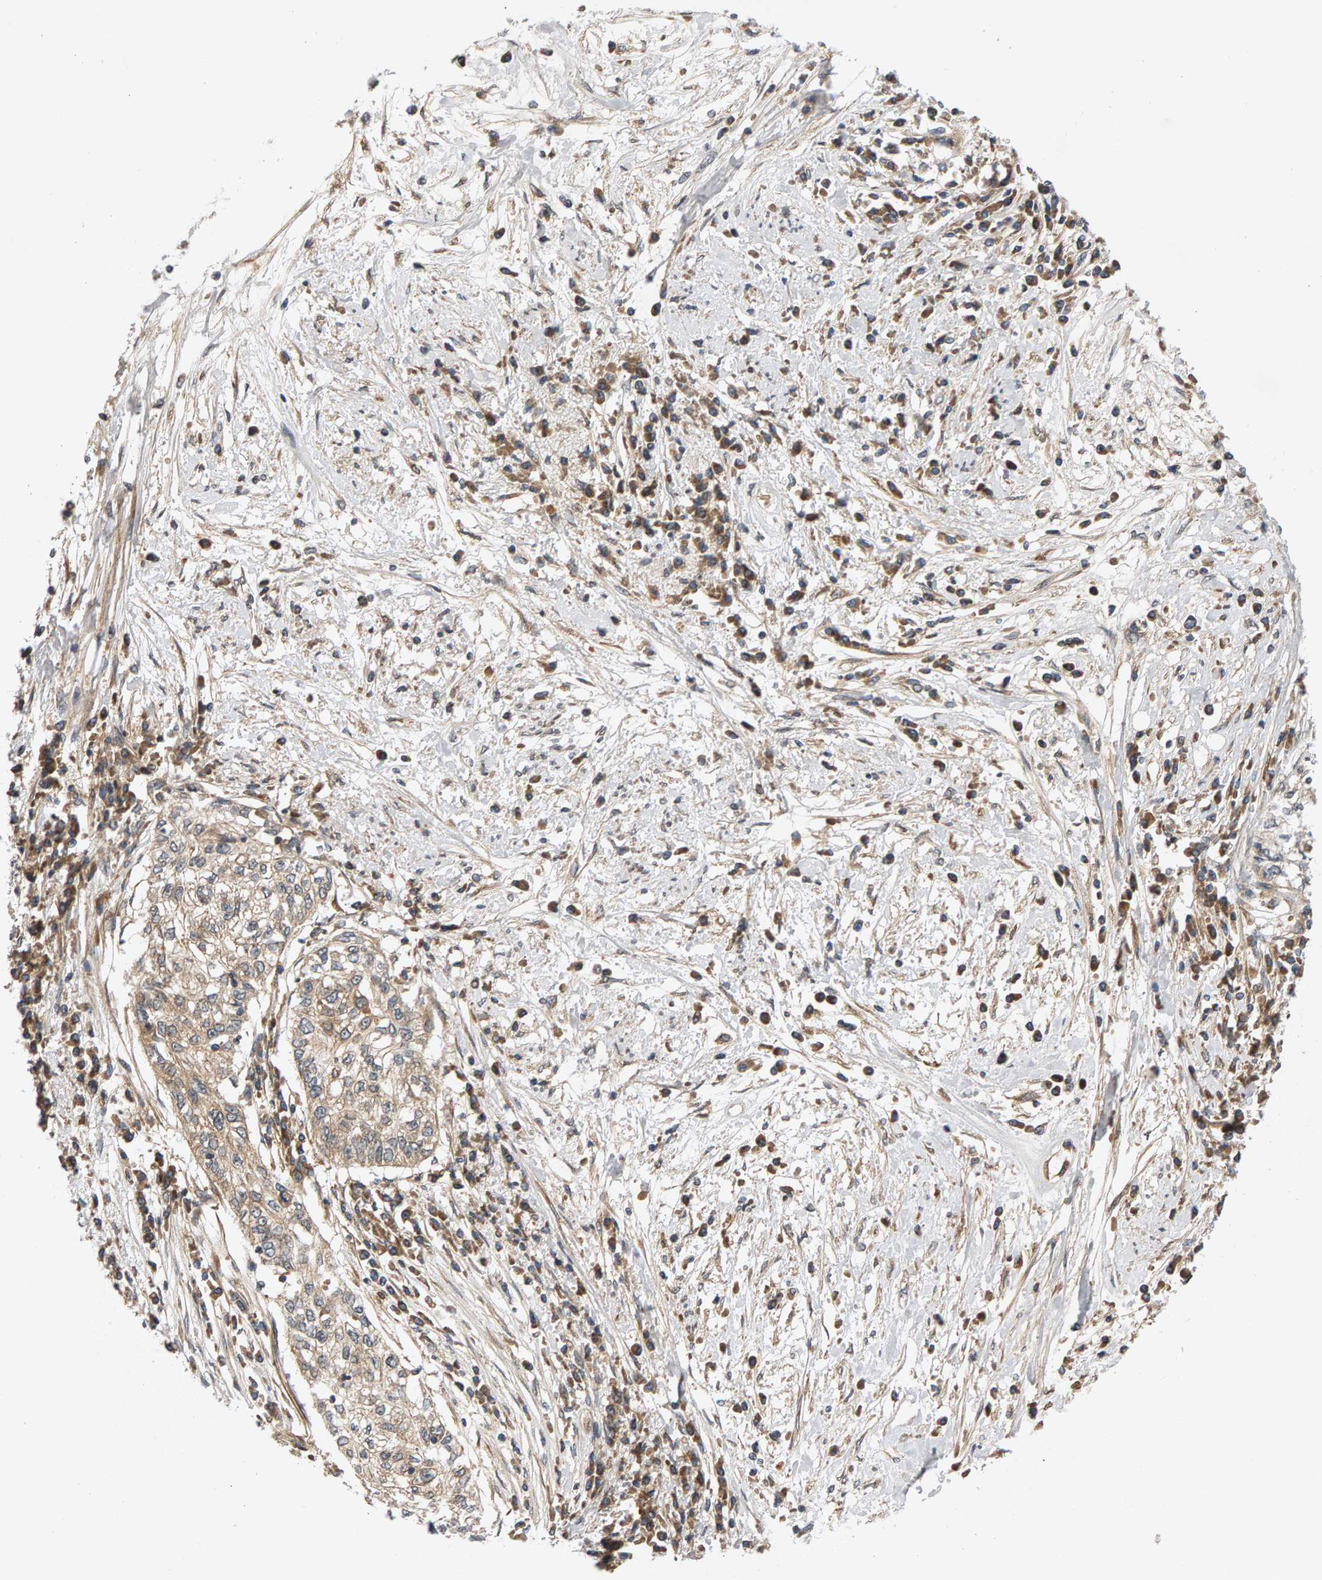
{"staining": {"intensity": "weak", "quantity": "25%-75%", "location": "cytoplasmic/membranous"}, "tissue": "cervical cancer", "cell_type": "Tumor cells", "image_type": "cancer", "snomed": [{"axis": "morphology", "description": "Squamous cell carcinoma, NOS"}, {"axis": "topography", "description": "Cervix"}], "caption": "Weak cytoplasmic/membranous protein positivity is seen in approximately 25%-75% of tumor cells in cervical cancer (squamous cell carcinoma).", "gene": "BAHCC1", "patient": {"sex": "female", "age": 57}}